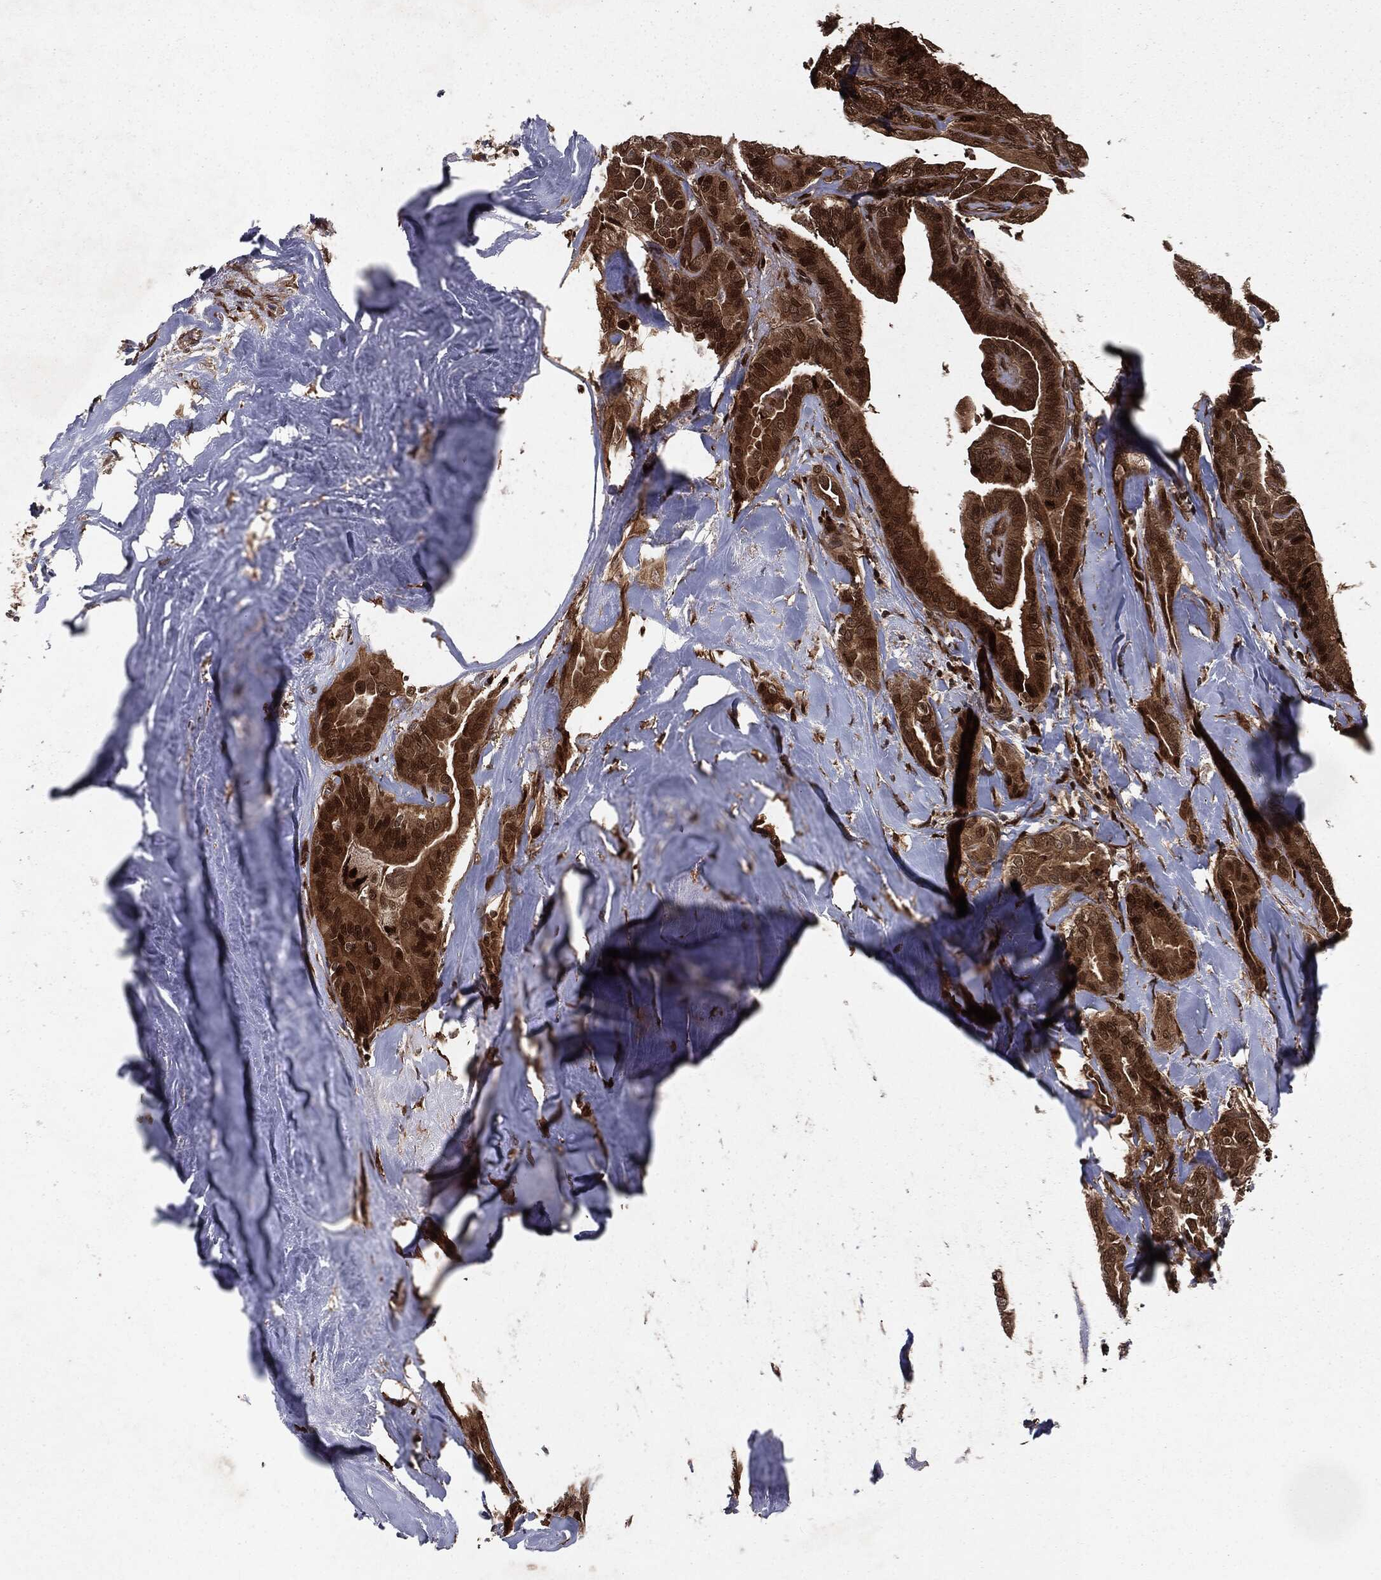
{"staining": {"intensity": "strong", "quantity": ">75%", "location": "cytoplasmic/membranous,nuclear"}, "tissue": "thyroid cancer", "cell_type": "Tumor cells", "image_type": "cancer", "snomed": [{"axis": "morphology", "description": "Papillary adenocarcinoma, NOS"}, {"axis": "topography", "description": "Thyroid gland"}], "caption": "Protein staining displays strong cytoplasmic/membranous and nuclear positivity in approximately >75% of tumor cells in thyroid cancer. The staining is performed using DAB brown chromogen to label protein expression. The nuclei are counter-stained blue using hematoxylin.", "gene": "RANBP9", "patient": {"sex": "male", "age": 61}}